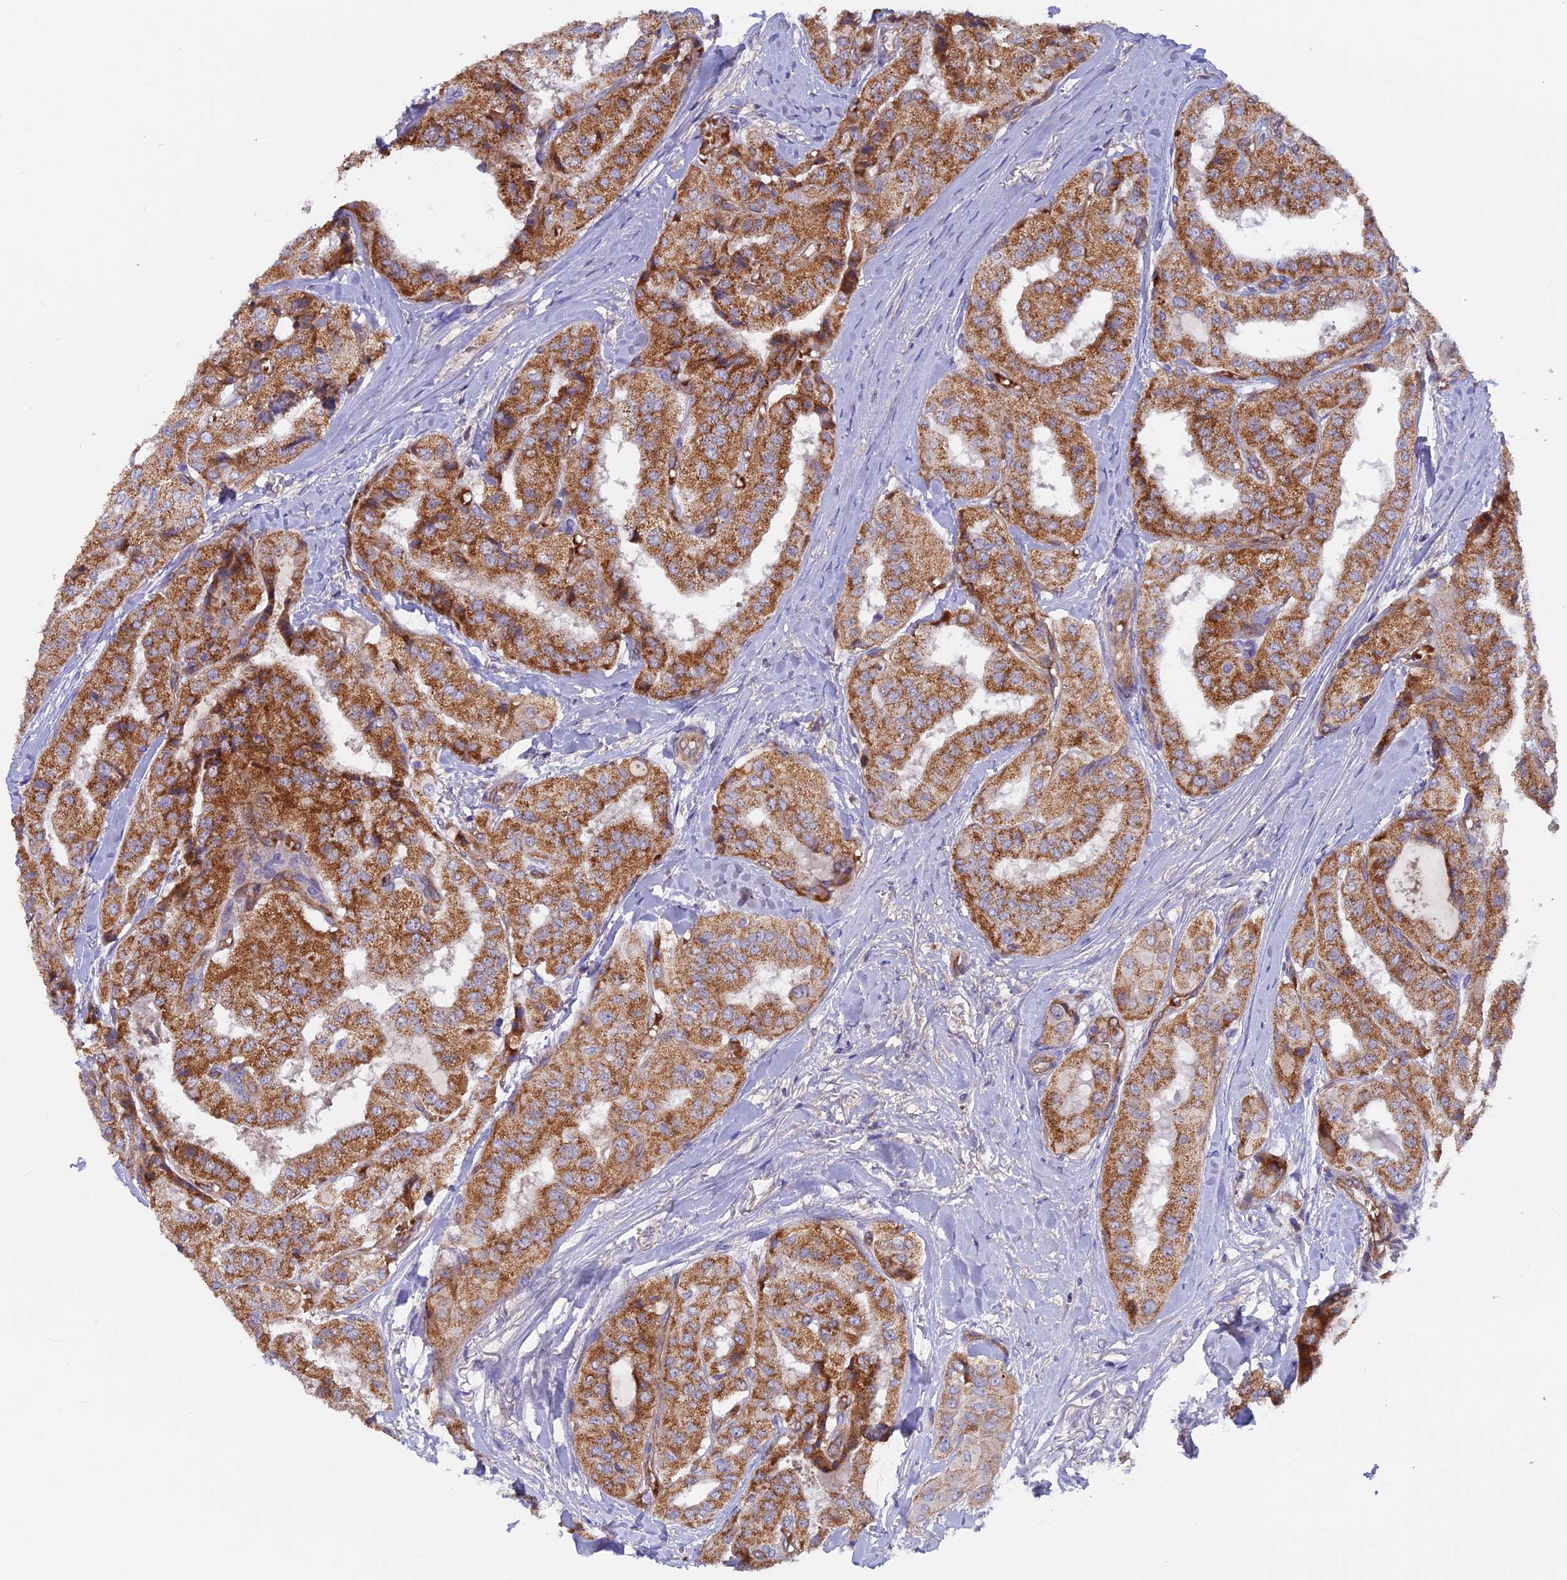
{"staining": {"intensity": "moderate", "quantity": ">75%", "location": "cytoplasmic/membranous"}, "tissue": "thyroid cancer", "cell_type": "Tumor cells", "image_type": "cancer", "snomed": [{"axis": "morphology", "description": "Papillary adenocarcinoma, NOS"}, {"axis": "topography", "description": "Thyroid gland"}], "caption": "The image demonstrates a brown stain indicating the presence of a protein in the cytoplasmic/membranous of tumor cells in thyroid cancer.", "gene": "DUS3L", "patient": {"sex": "female", "age": 59}}